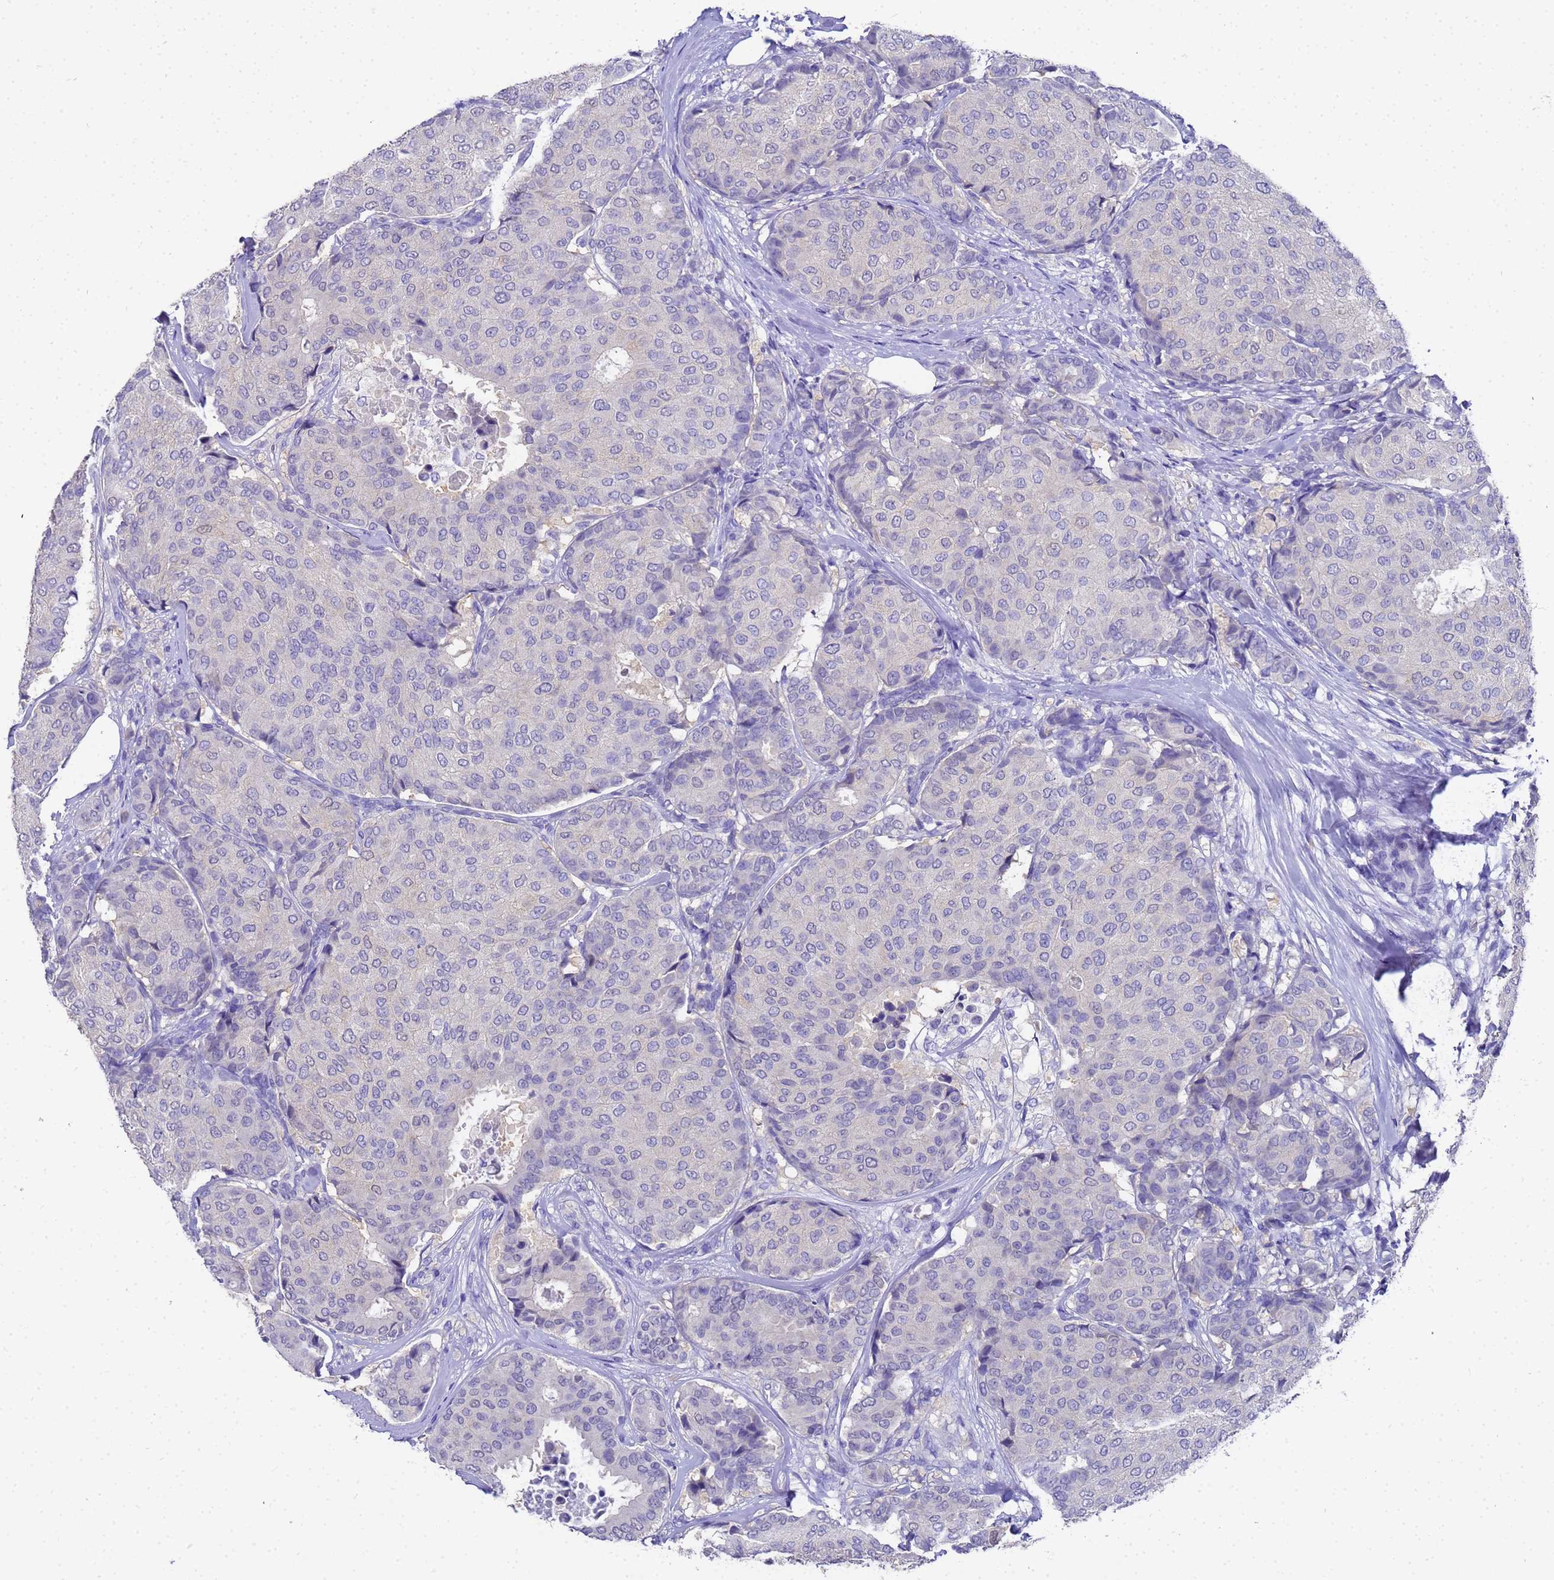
{"staining": {"intensity": "negative", "quantity": "none", "location": "none"}, "tissue": "breast cancer", "cell_type": "Tumor cells", "image_type": "cancer", "snomed": [{"axis": "morphology", "description": "Duct carcinoma"}, {"axis": "topography", "description": "Breast"}], "caption": "This is an IHC image of breast invasive ductal carcinoma. There is no positivity in tumor cells.", "gene": "MS4A13", "patient": {"sex": "female", "age": 75}}